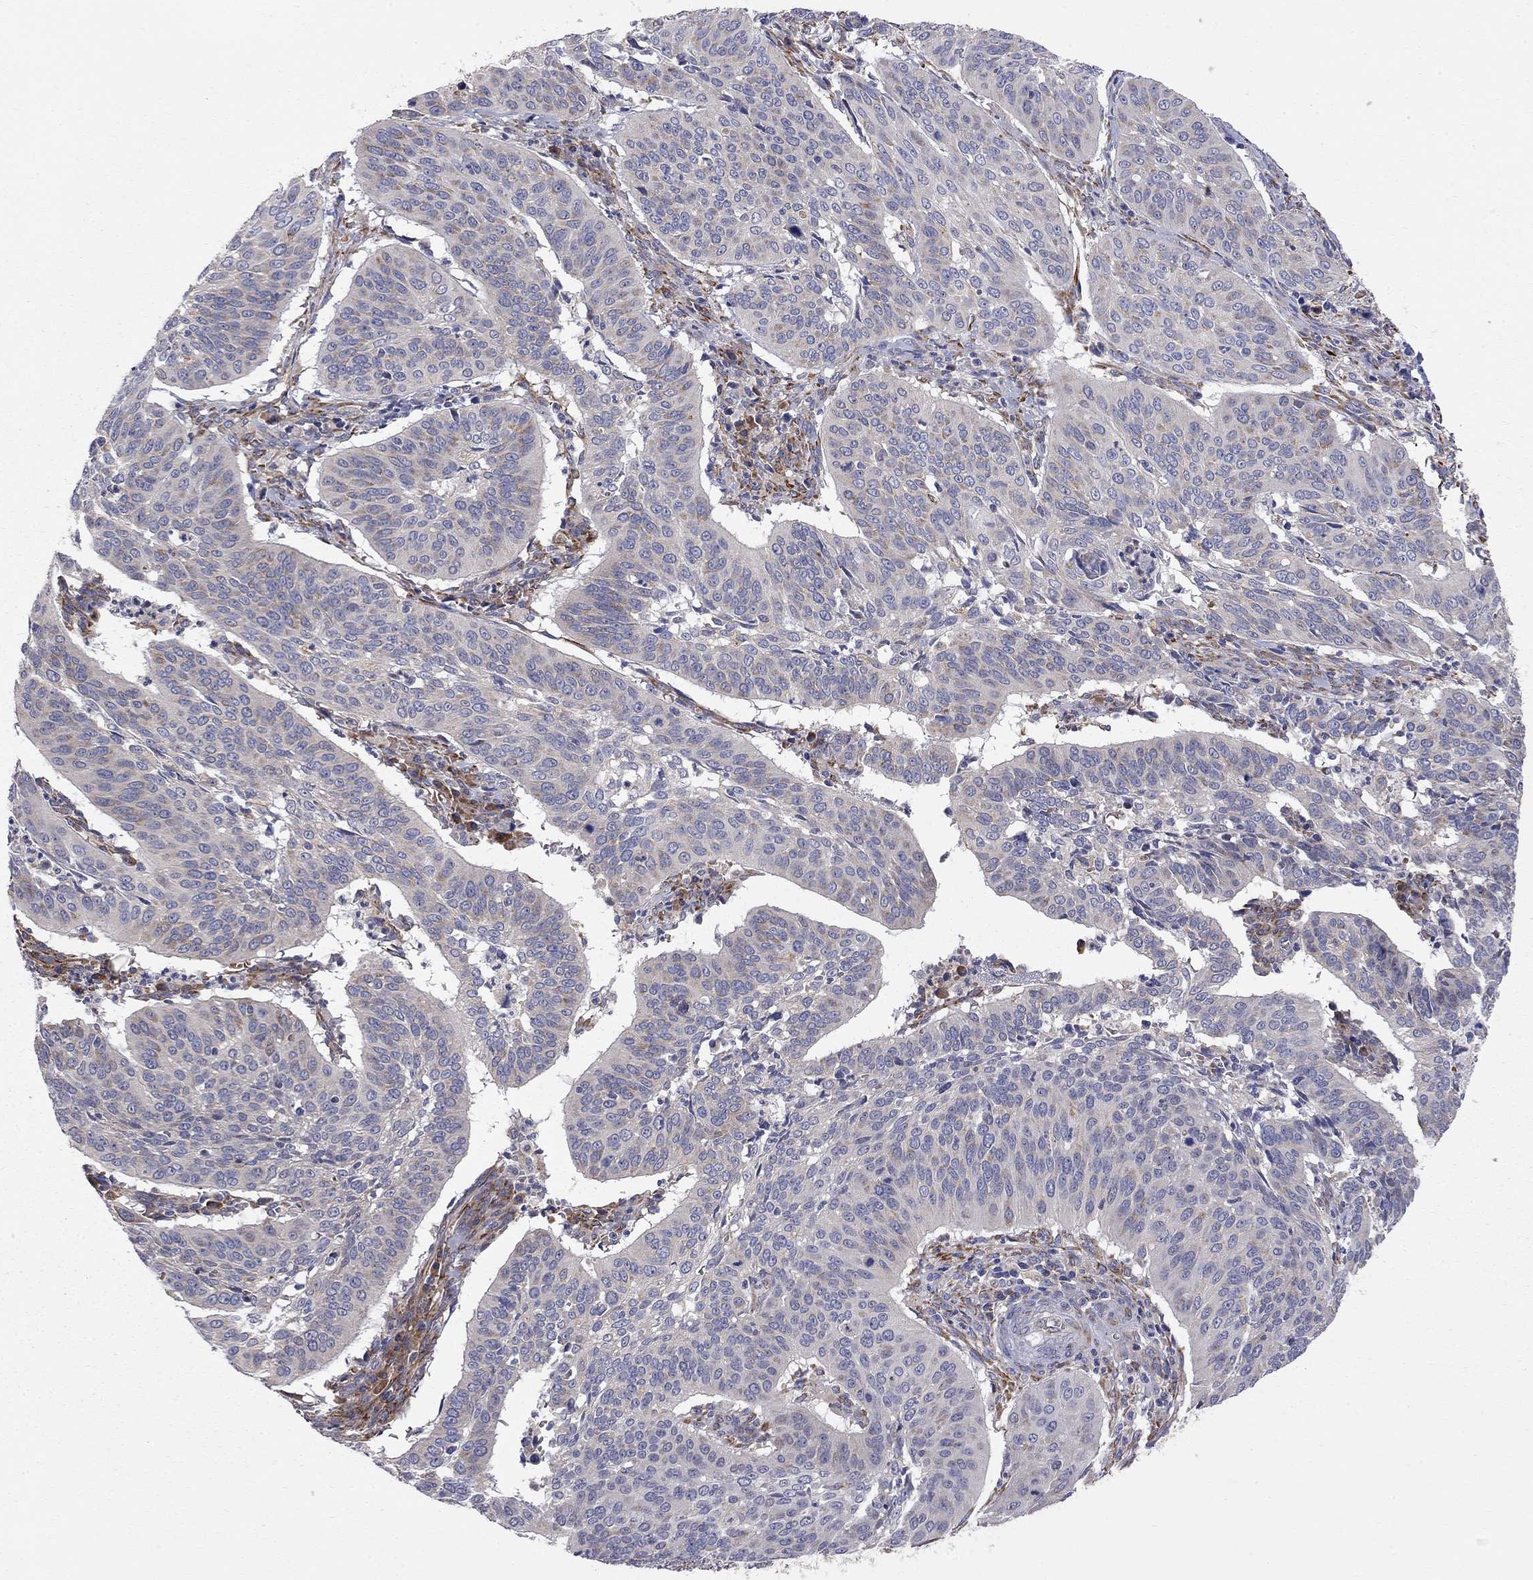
{"staining": {"intensity": "moderate", "quantity": "<25%", "location": "cytoplasmic/membranous"}, "tissue": "cervical cancer", "cell_type": "Tumor cells", "image_type": "cancer", "snomed": [{"axis": "morphology", "description": "Normal tissue, NOS"}, {"axis": "morphology", "description": "Squamous cell carcinoma, NOS"}, {"axis": "topography", "description": "Cervix"}], "caption": "Human cervical cancer (squamous cell carcinoma) stained with a brown dye exhibits moderate cytoplasmic/membranous positive positivity in about <25% of tumor cells.", "gene": "CASTOR1", "patient": {"sex": "female", "age": 39}}